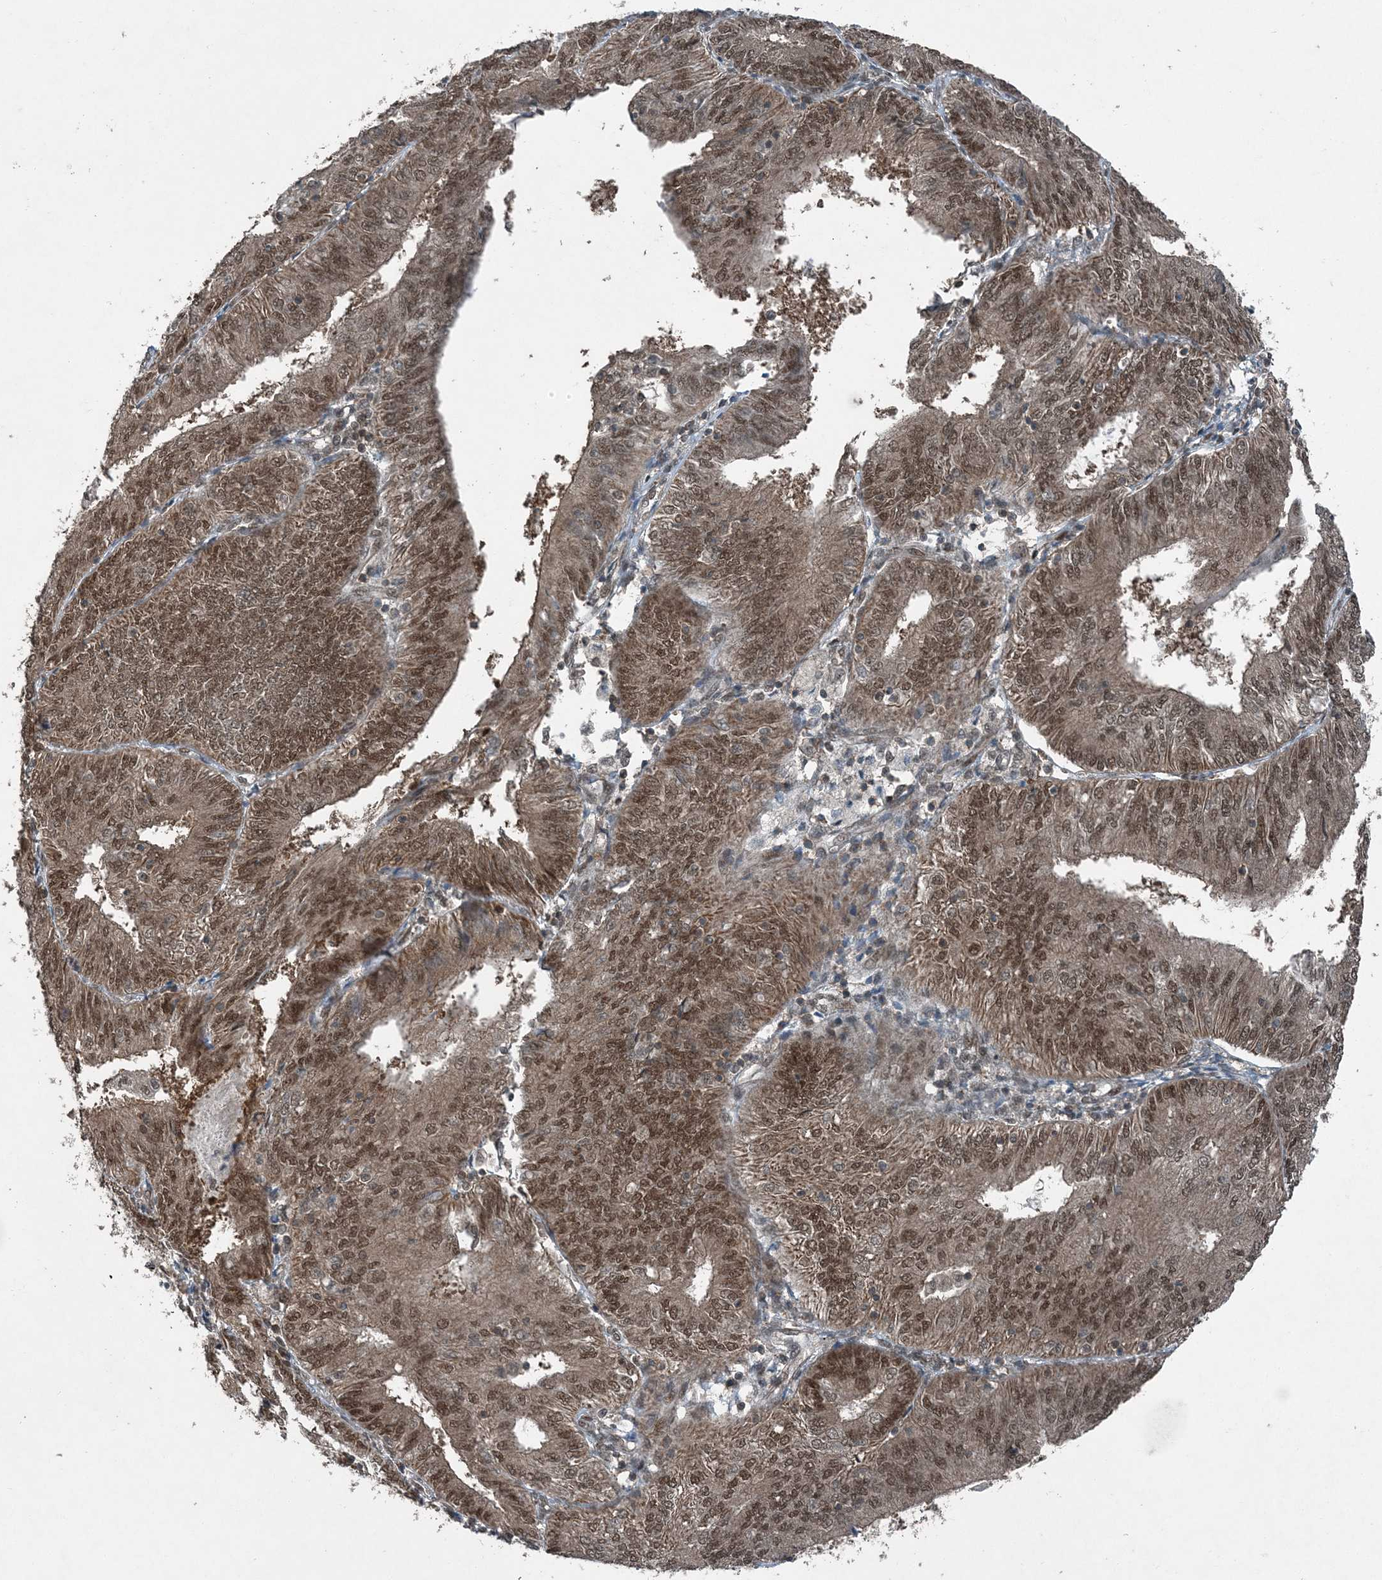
{"staining": {"intensity": "moderate", "quantity": ">75%", "location": "nuclear"}, "tissue": "endometrial cancer", "cell_type": "Tumor cells", "image_type": "cancer", "snomed": [{"axis": "morphology", "description": "Adenocarcinoma, NOS"}, {"axis": "topography", "description": "Endometrium"}], "caption": "Endometrial cancer (adenocarcinoma) stained with a protein marker reveals moderate staining in tumor cells.", "gene": "COPS7B", "patient": {"sex": "female", "age": 58}}